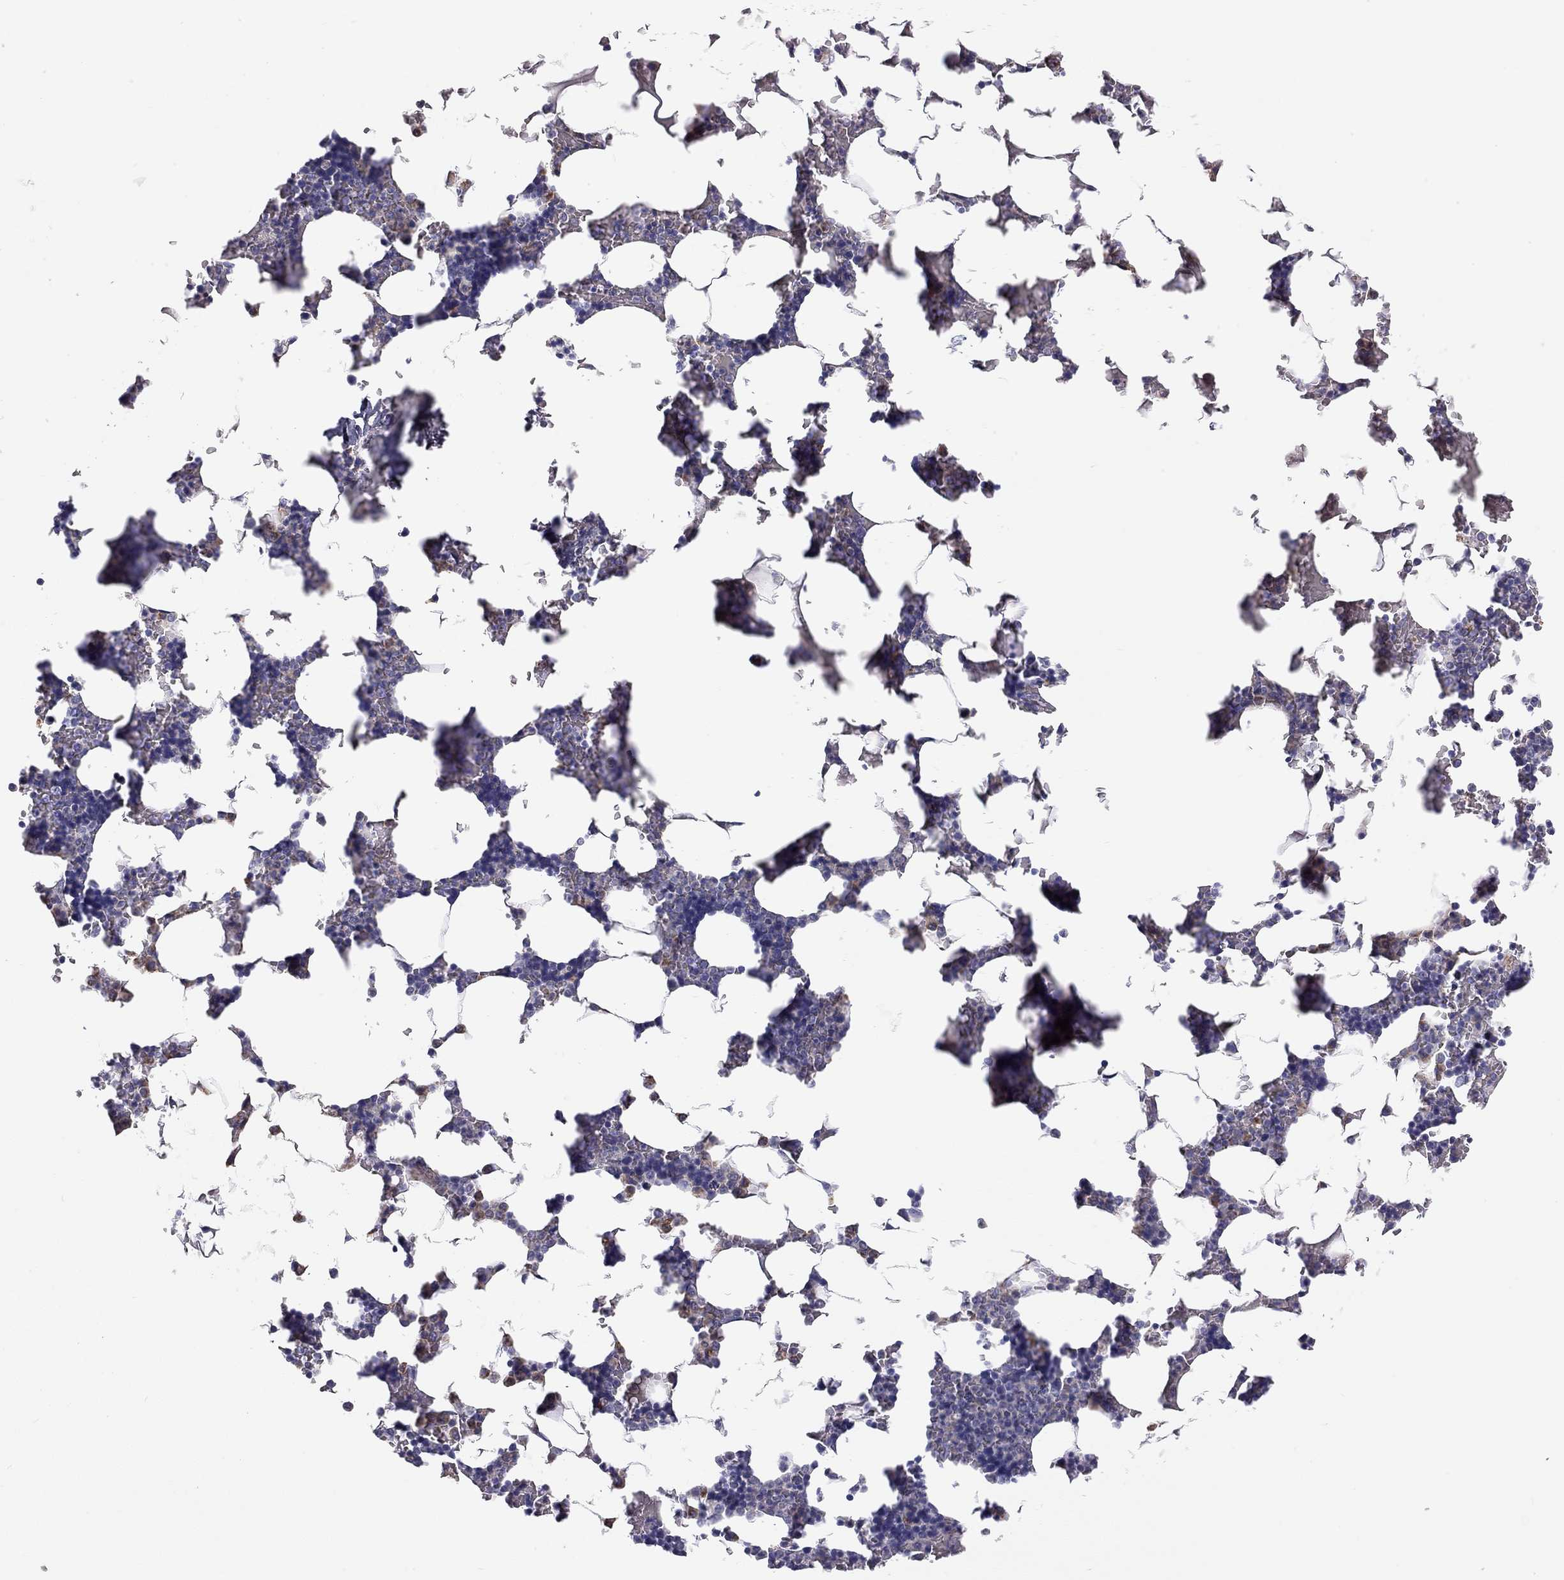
{"staining": {"intensity": "strong", "quantity": "<25%", "location": "cytoplasmic/membranous"}, "tissue": "bone marrow", "cell_type": "Hematopoietic cells", "image_type": "normal", "snomed": [{"axis": "morphology", "description": "Normal tissue, NOS"}, {"axis": "topography", "description": "Bone marrow"}], "caption": "A medium amount of strong cytoplasmic/membranous positivity is appreciated in approximately <25% of hematopoietic cells in benign bone marrow. The protein is stained brown, and the nuclei are stained in blue (DAB (3,3'-diaminobenzidine) IHC with brightfield microscopy, high magnification).", "gene": "TDRD6", "patient": {"sex": "male", "age": 51}}